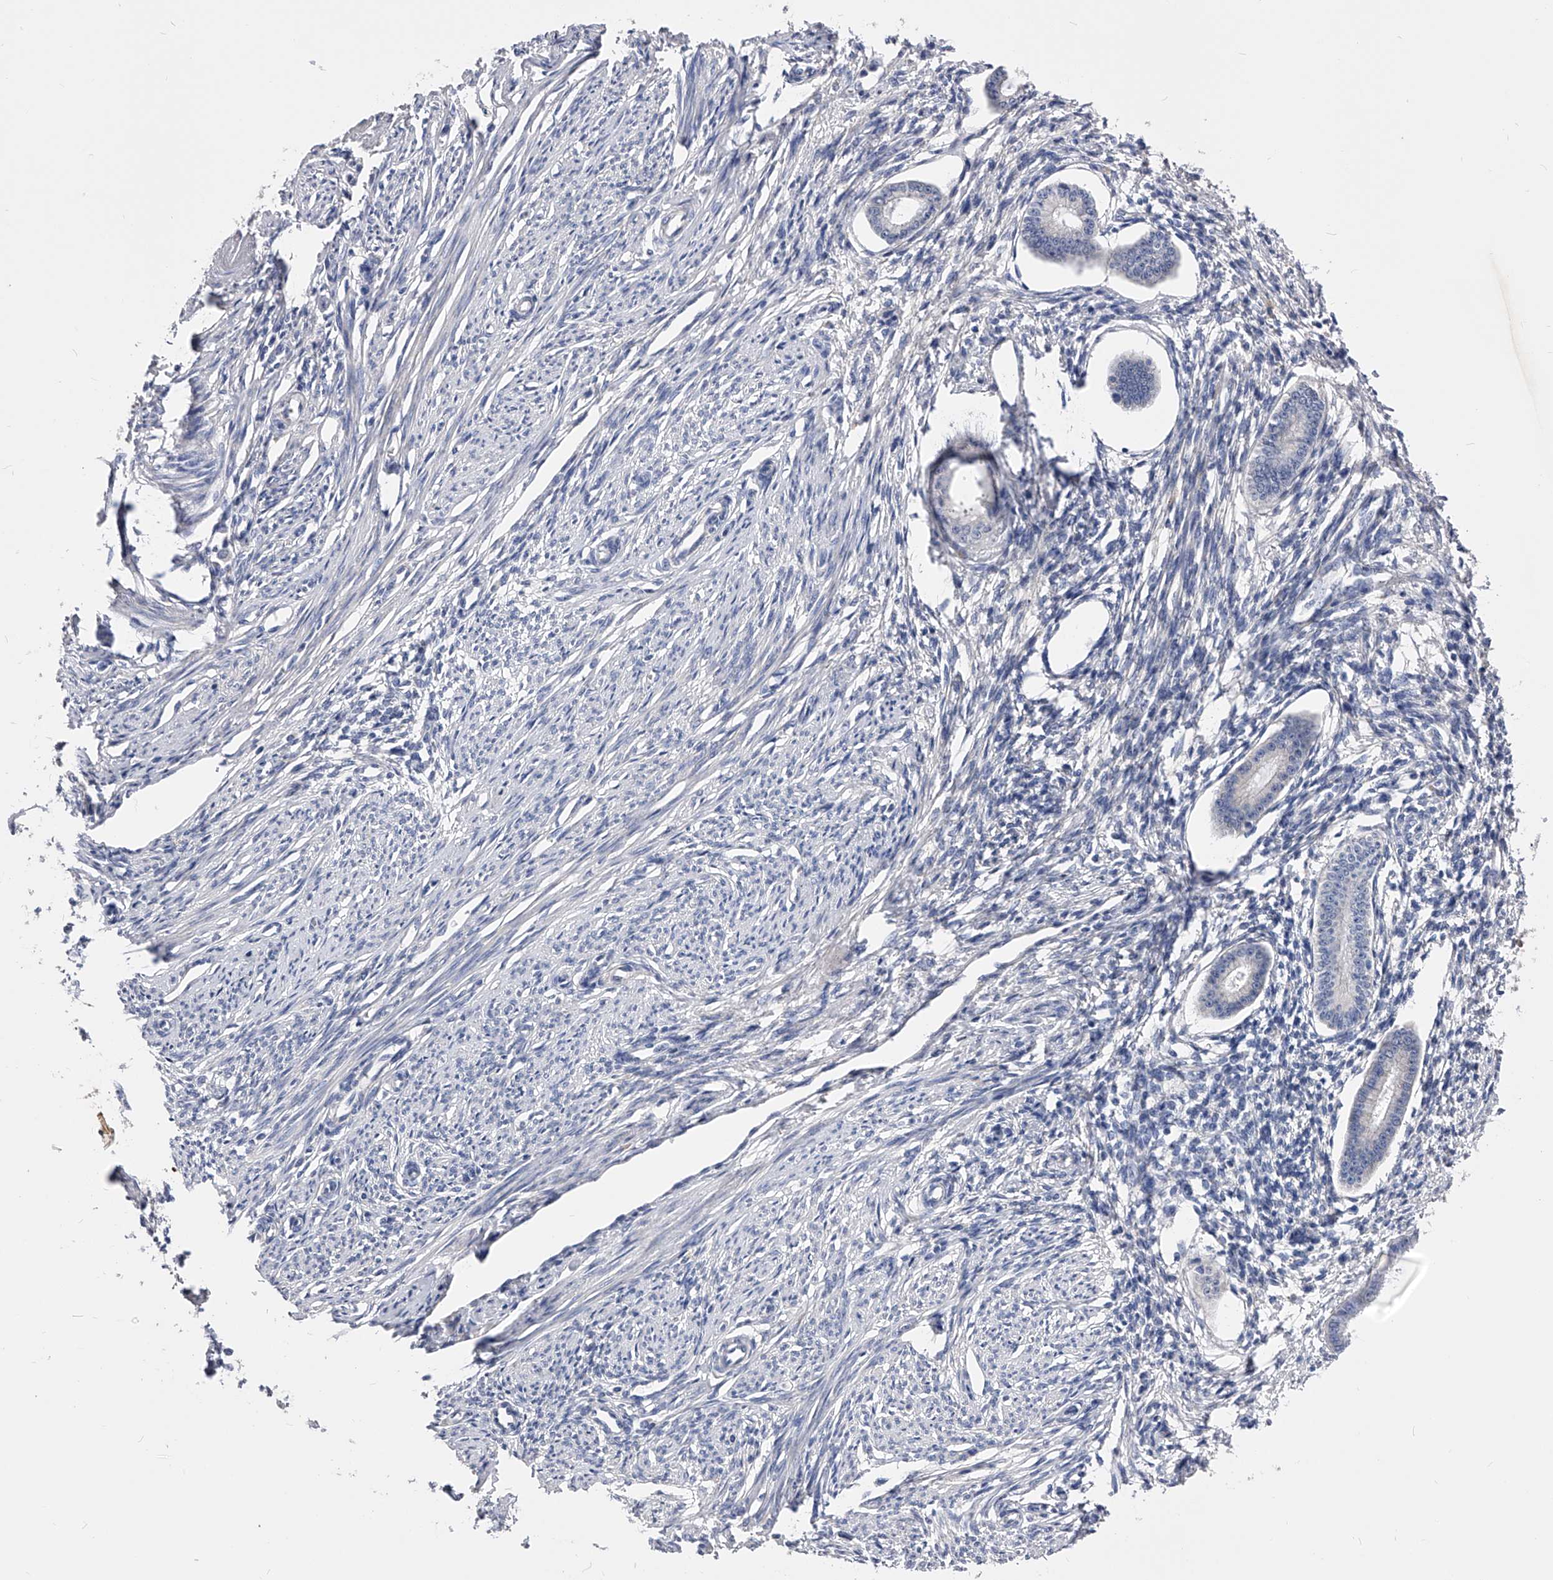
{"staining": {"intensity": "negative", "quantity": "none", "location": "none"}, "tissue": "endometrium", "cell_type": "Cells in endometrial stroma", "image_type": "normal", "snomed": [{"axis": "morphology", "description": "Normal tissue, NOS"}, {"axis": "topography", "description": "Endometrium"}], "caption": "Endometrium was stained to show a protein in brown. There is no significant staining in cells in endometrial stroma. The staining is performed using DAB (3,3'-diaminobenzidine) brown chromogen with nuclei counter-stained in using hematoxylin.", "gene": "ZNF529", "patient": {"sex": "female", "age": 56}}